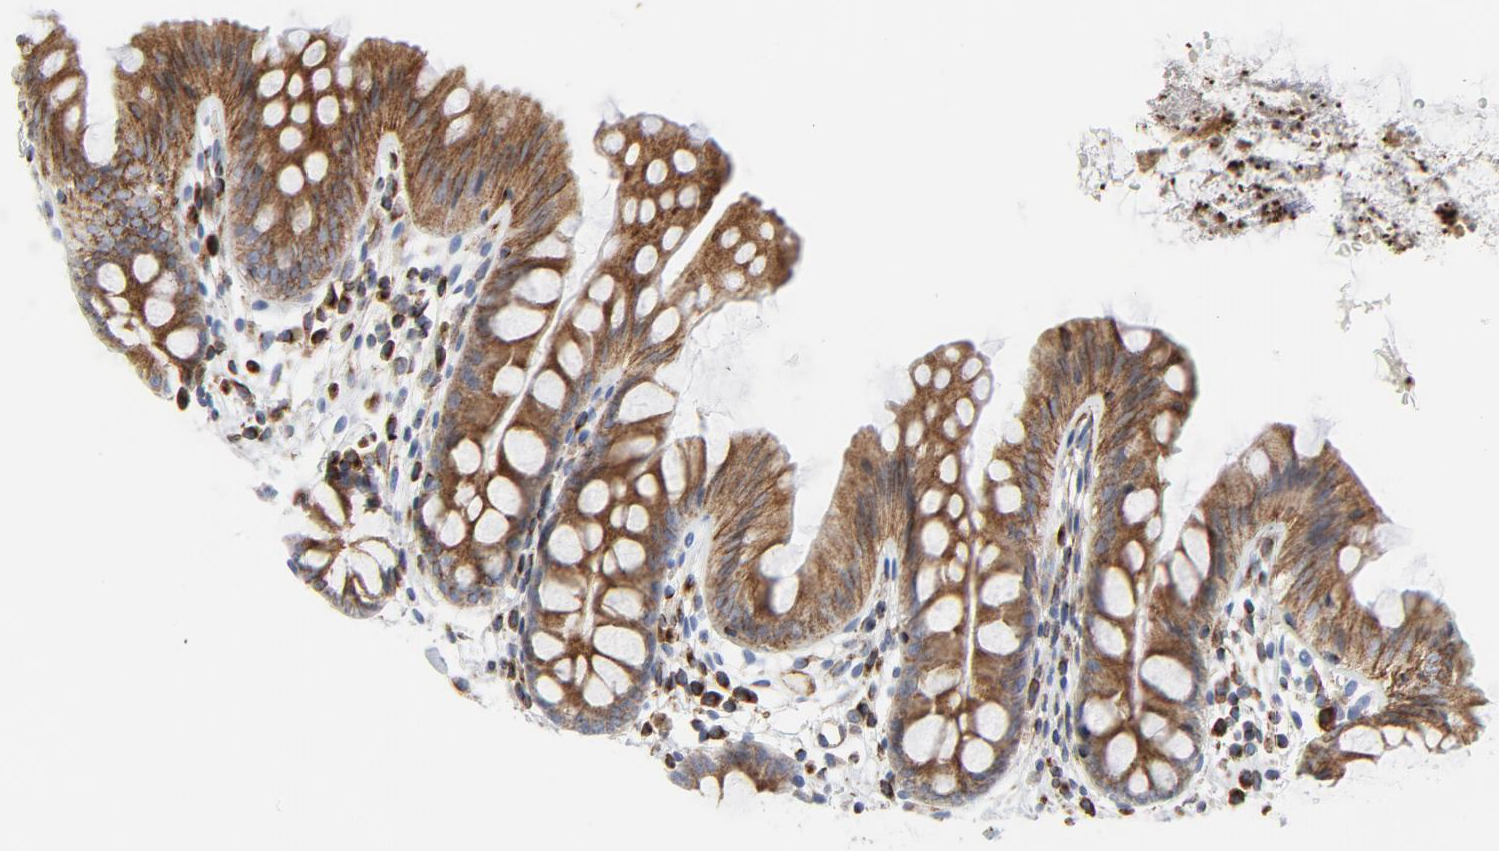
{"staining": {"intensity": "moderate", "quantity": ">75%", "location": "cytoplasmic/membranous"}, "tissue": "colon", "cell_type": "Endothelial cells", "image_type": "normal", "snomed": [{"axis": "morphology", "description": "Normal tissue, NOS"}, {"axis": "topography", "description": "Smooth muscle"}, {"axis": "topography", "description": "Colon"}], "caption": "Endothelial cells exhibit moderate cytoplasmic/membranous positivity in about >75% of cells in unremarkable colon. (DAB IHC with brightfield microscopy, high magnification).", "gene": "TUBB1", "patient": {"sex": "male", "age": 67}}